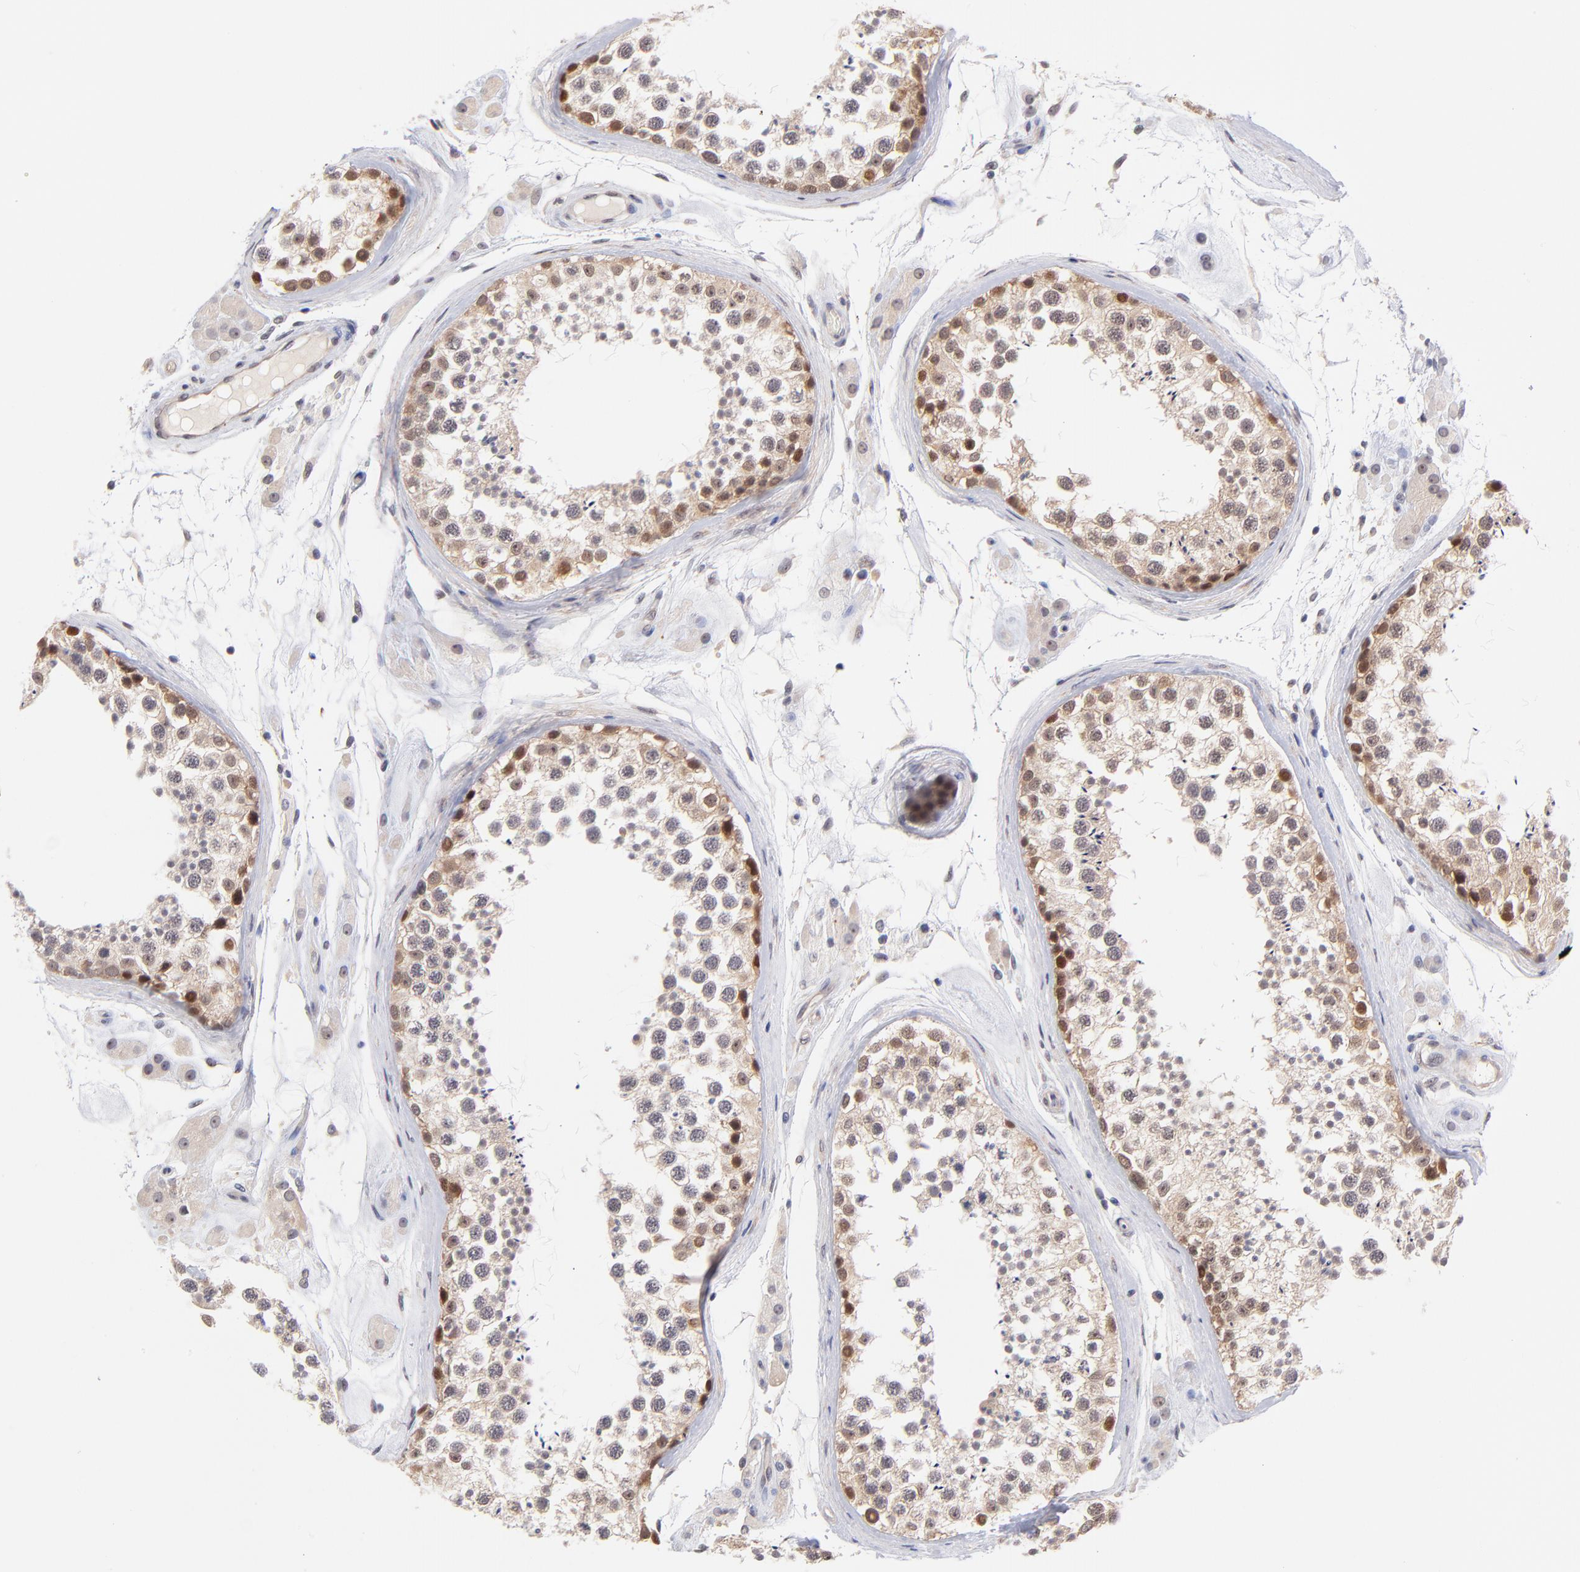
{"staining": {"intensity": "moderate", "quantity": ">75%", "location": "cytoplasmic/membranous,nuclear"}, "tissue": "testis", "cell_type": "Cells in seminiferous ducts", "image_type": "normal", "snomed": [{"axis": "morphology", "description": "Normal tissue, NOS"}, {"axis": "topography", "description": "Testis"}], "caption": "Immunohistochemistry micrograph of normal human testis stained for a protein (brown), which reveals medium levels of moderate cytoplasmic/membranous,nuclear expression in approximately >75% of cells in seminiferous ducts.", "gene": "UBE2E2", "patient": {"sex": "male", "age": 46}}